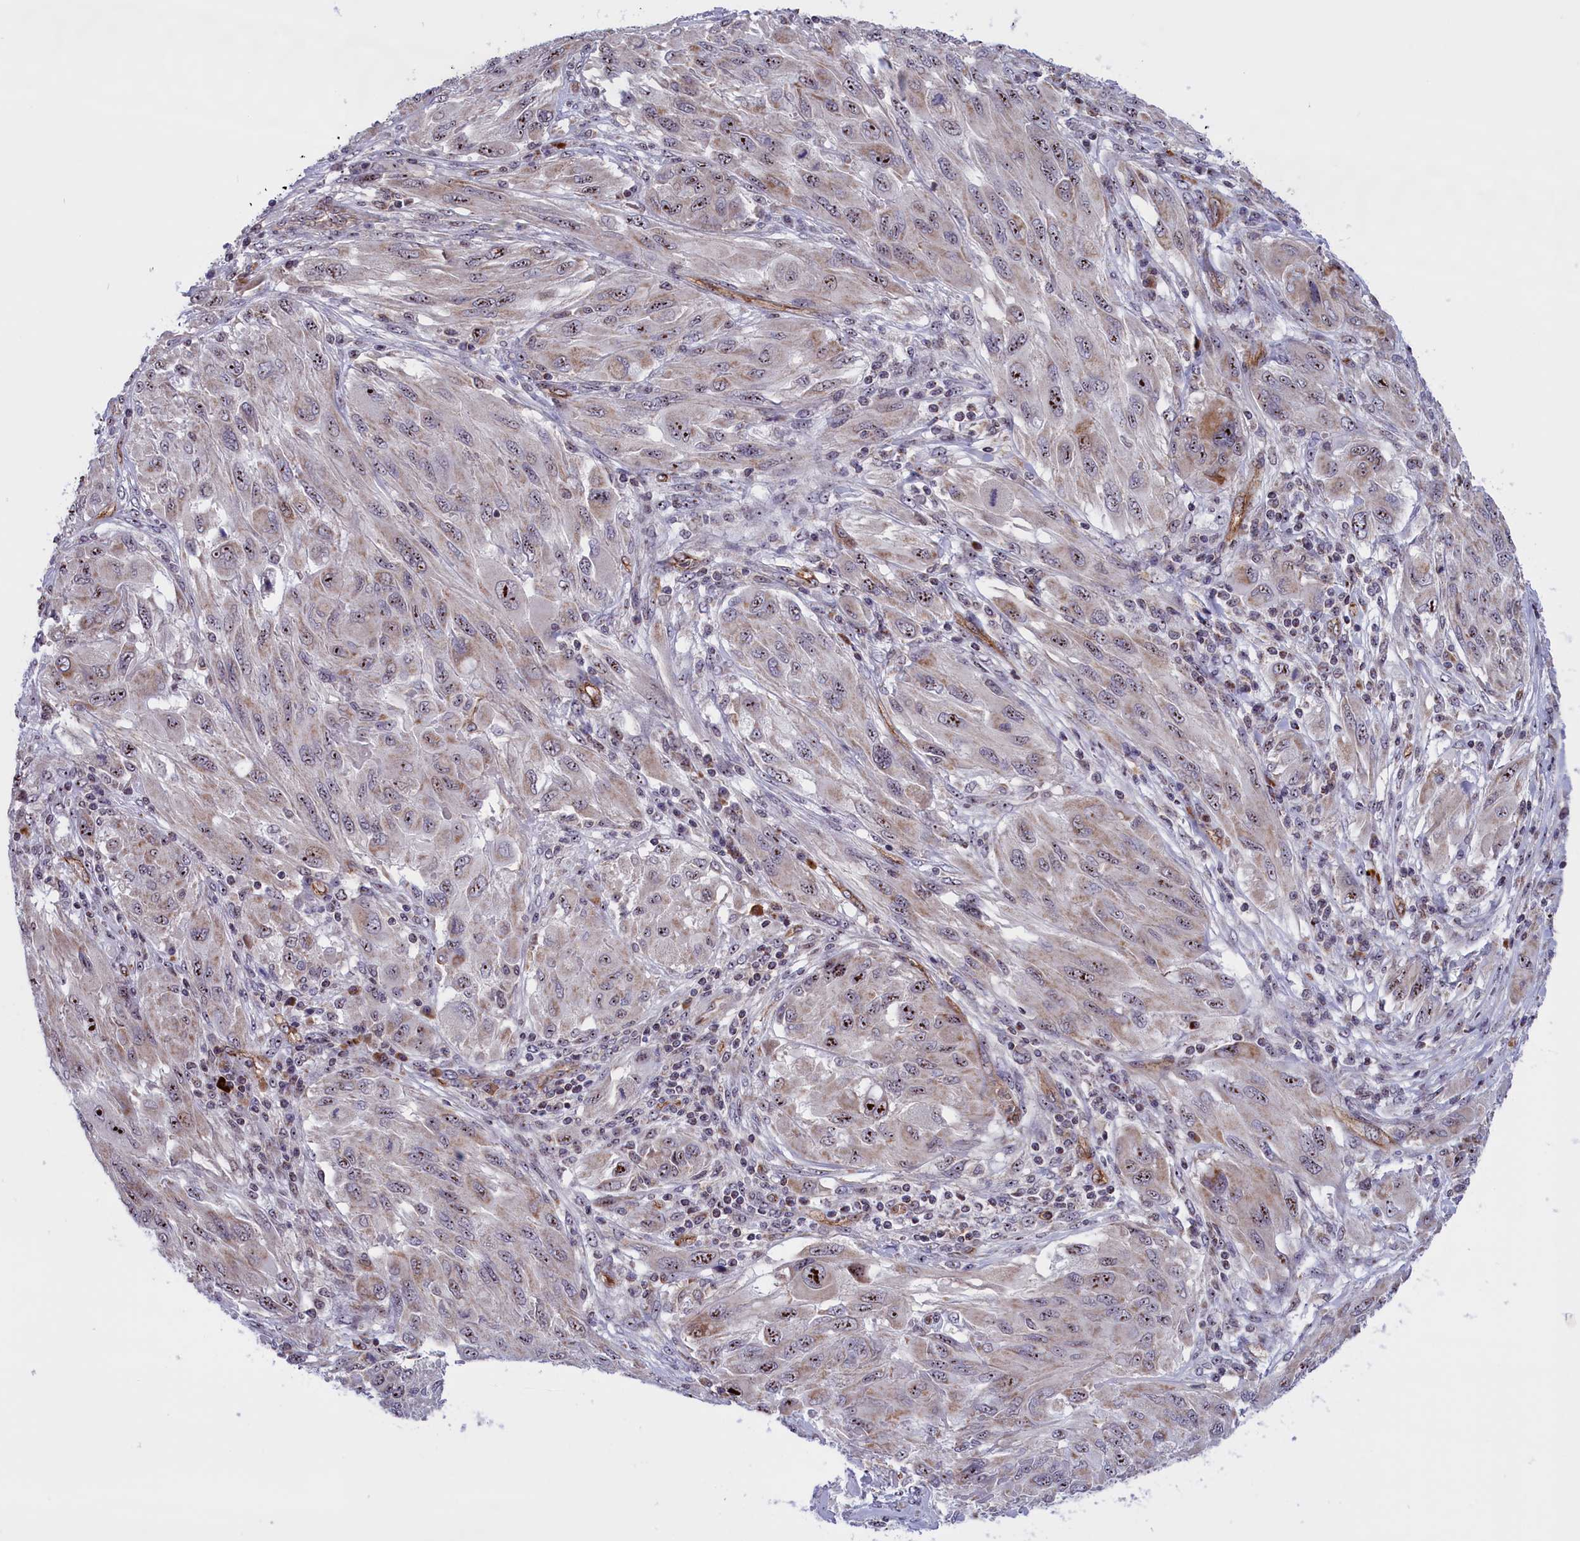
{"staining": {"intensity": "moderate", "quantity": "<25%", "location": "nuclear"}, "tissue": "melanoma", "cell_type": "Tumor cells", "image_type": "cancer", "snomed": [{"axis": "morphology", "description": "Malignant melanoma, NOS"}, {"axis": "topography", "description": "Skin"}], "caption": "Melanoma was stained to show a protein in brown. There is low levels of moderate nuclear positivity in about <25% of tumor cells.", "gene": "MPND", "patient": {"sex": "female", "age": 91}}